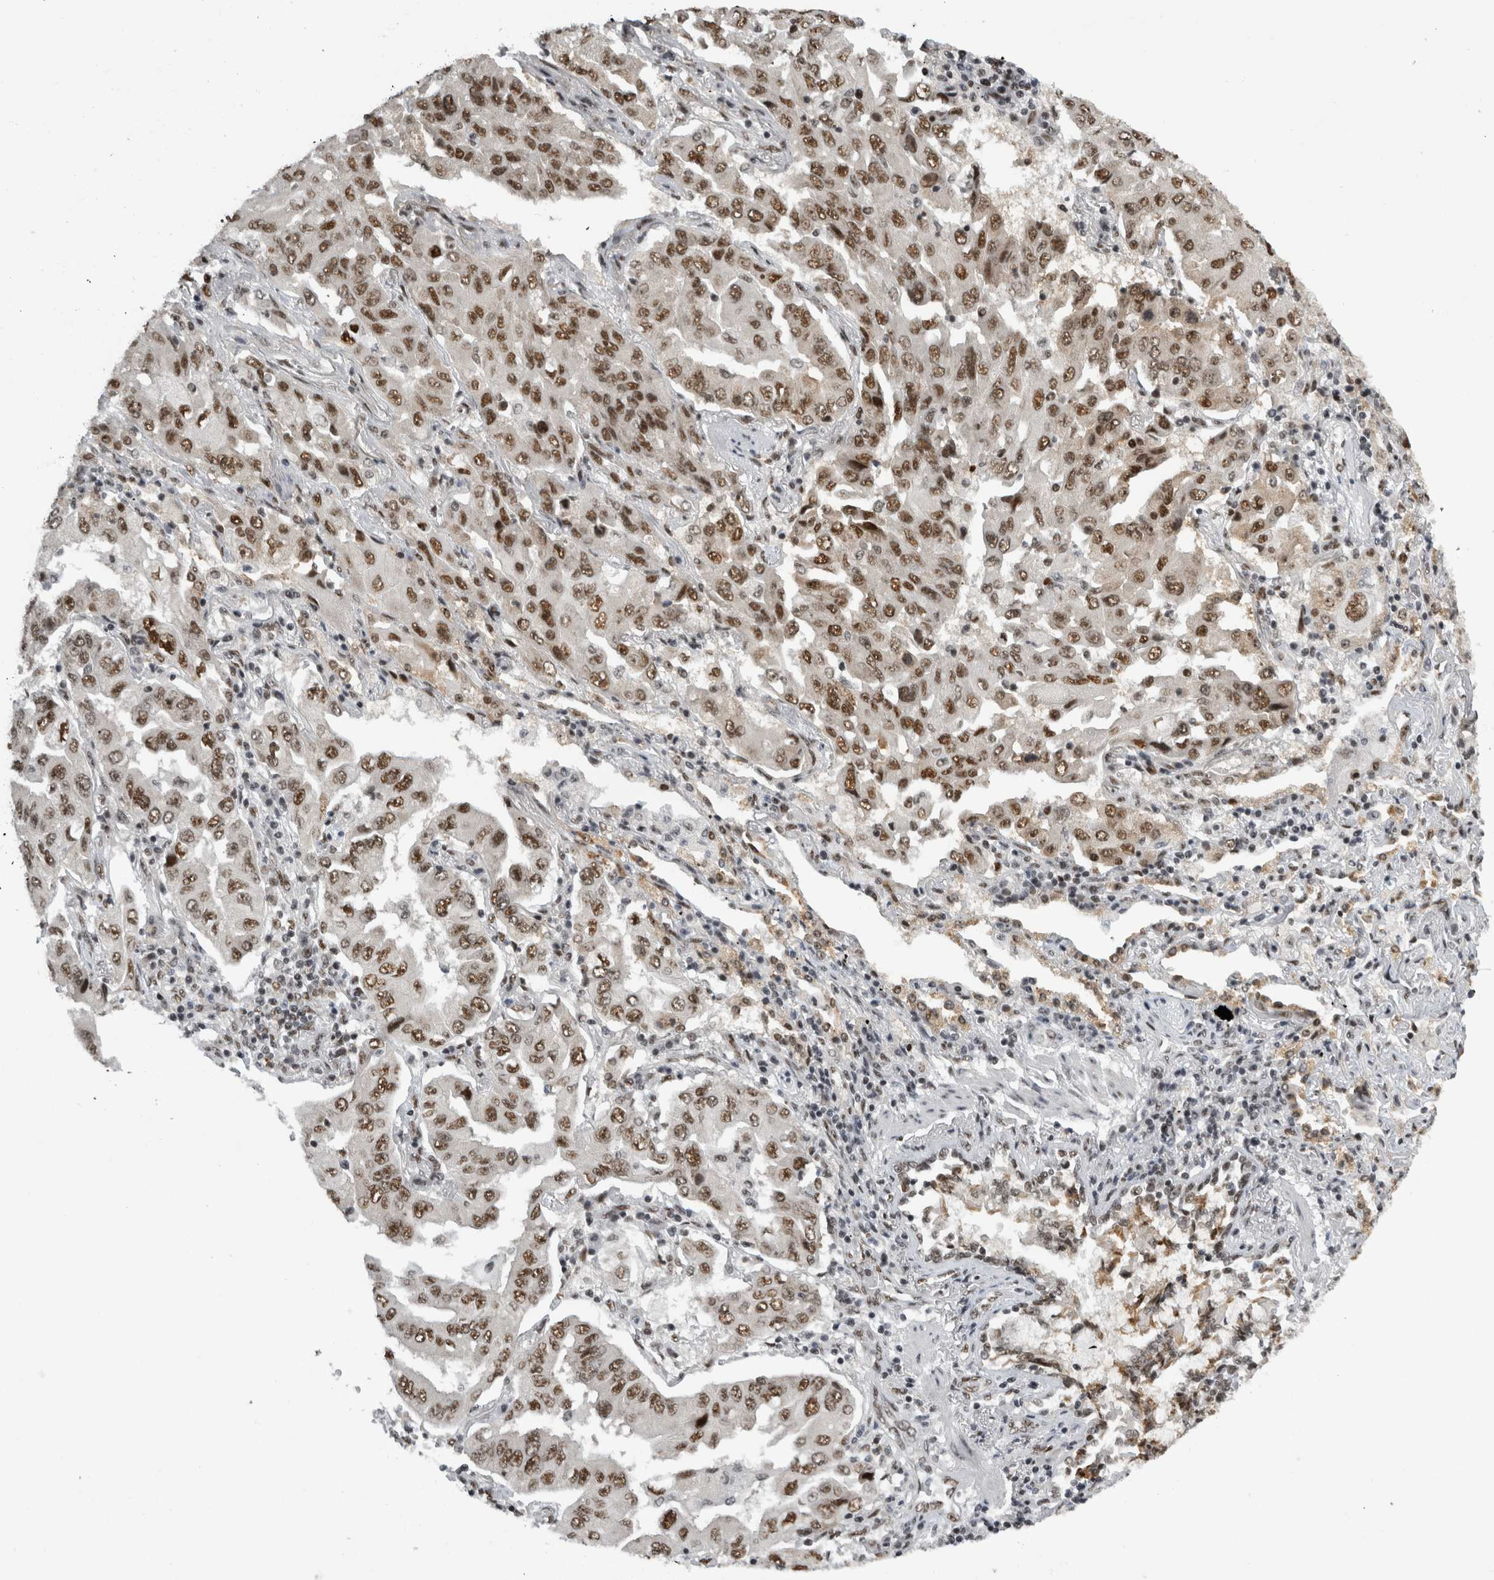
{"staining": {"intensity": "strong", "quantity": ">75%", "location": "nuclear"}, "tissue": "lung cancer", "cell_type": "Tumor cells", "image_type": "cancer", "snomed": [{"axis": "morphology", "description": "Adenocarcinoma, NOS"}, {"axis": "topography", "description": "Lung"}], "caption": "Brown immunohistochemical staining in lung cancer reveals strong nuclear staining in about >75% of tumor cells.", "gene": "ZSCAN2", "patient": {"sex": "female", "age": 65}}